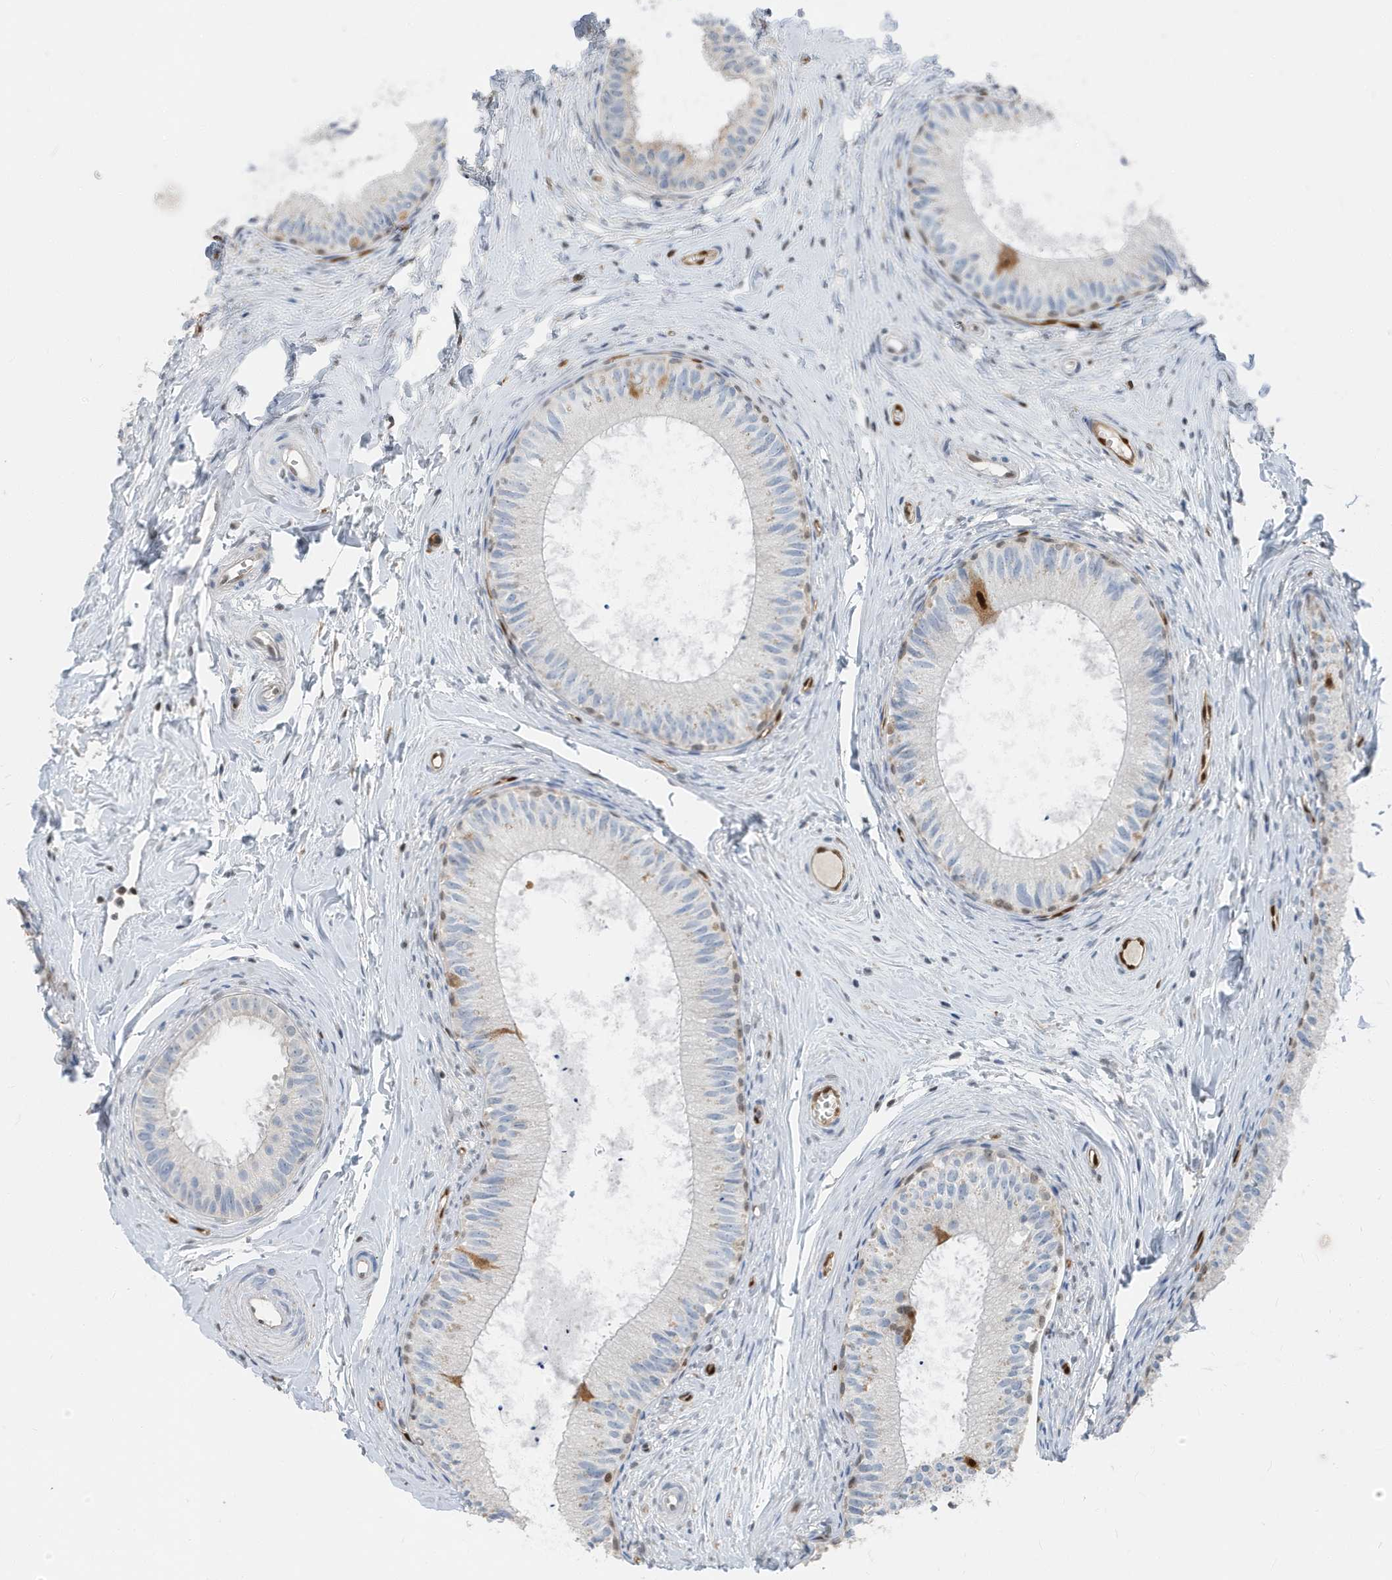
{"staining": {"intensity": "moderate", "quantity": "<25%", "location": "cytoplasmic/membranous,nuclear"}, "tissue": "epididymis", "cell_type": "Glandular cells", "image_type": "normal", "snomed": [{"axis": "morphology", "description": "Normal tissue, NOS"}, {"axis": "topography", "description": "Epididymis"}], "caption": "Glandular cells demonstrate low levels of moderate cytoplasmic/membranous,nuclear positivity in about <25% of cells in unremarkable epididymis.", "gene": "NCOA7", "patient": {"sex": "male", "age": 34}}